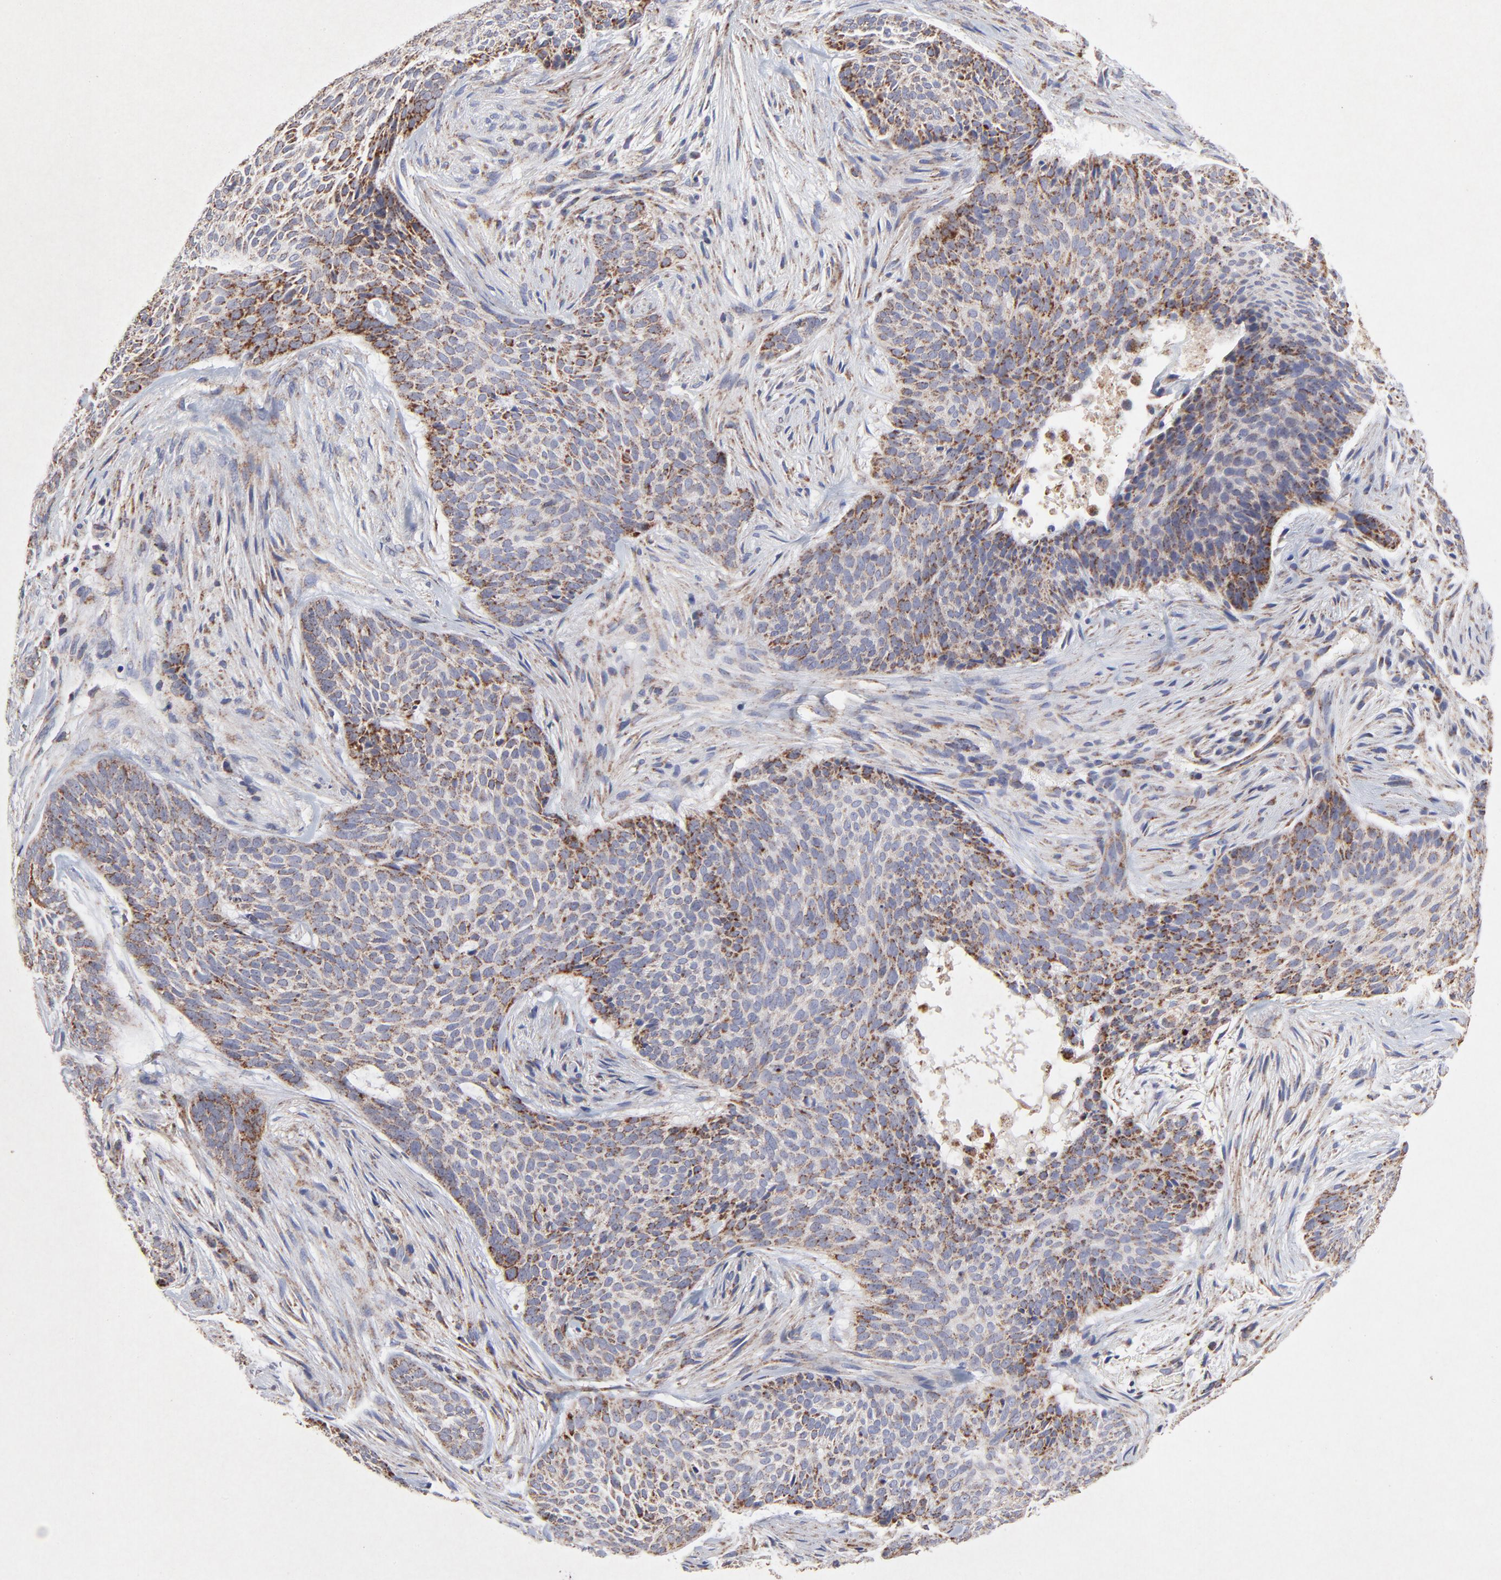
{"staining": {"intensity": "moderate", "quantity": "<25%", "location": "cytoplasmic/membranous"}, "tissue": "skin cancer", "cell_type": "Tumor cells", "image_type": "cancer", "snomed": [{"axis": "morphology", "description": "Basal cell carcinoma"}, {"axis": "topography", "description": "Skin"}], "caption": "Basal cell carcinoma (skin) stained with DAB (3,3'-diaminobenzidine) IHC exhibits low levels of moderate cytoplasmic/membranous positivity in approximately <25% of tumor cells. The staining is performed using DAB brown chromogen to label protein expression. The nuclei are counter-stained blue using hematoxylin.", "gene": "SSBP1", "patient": {"sex": "male", "age": 91}}